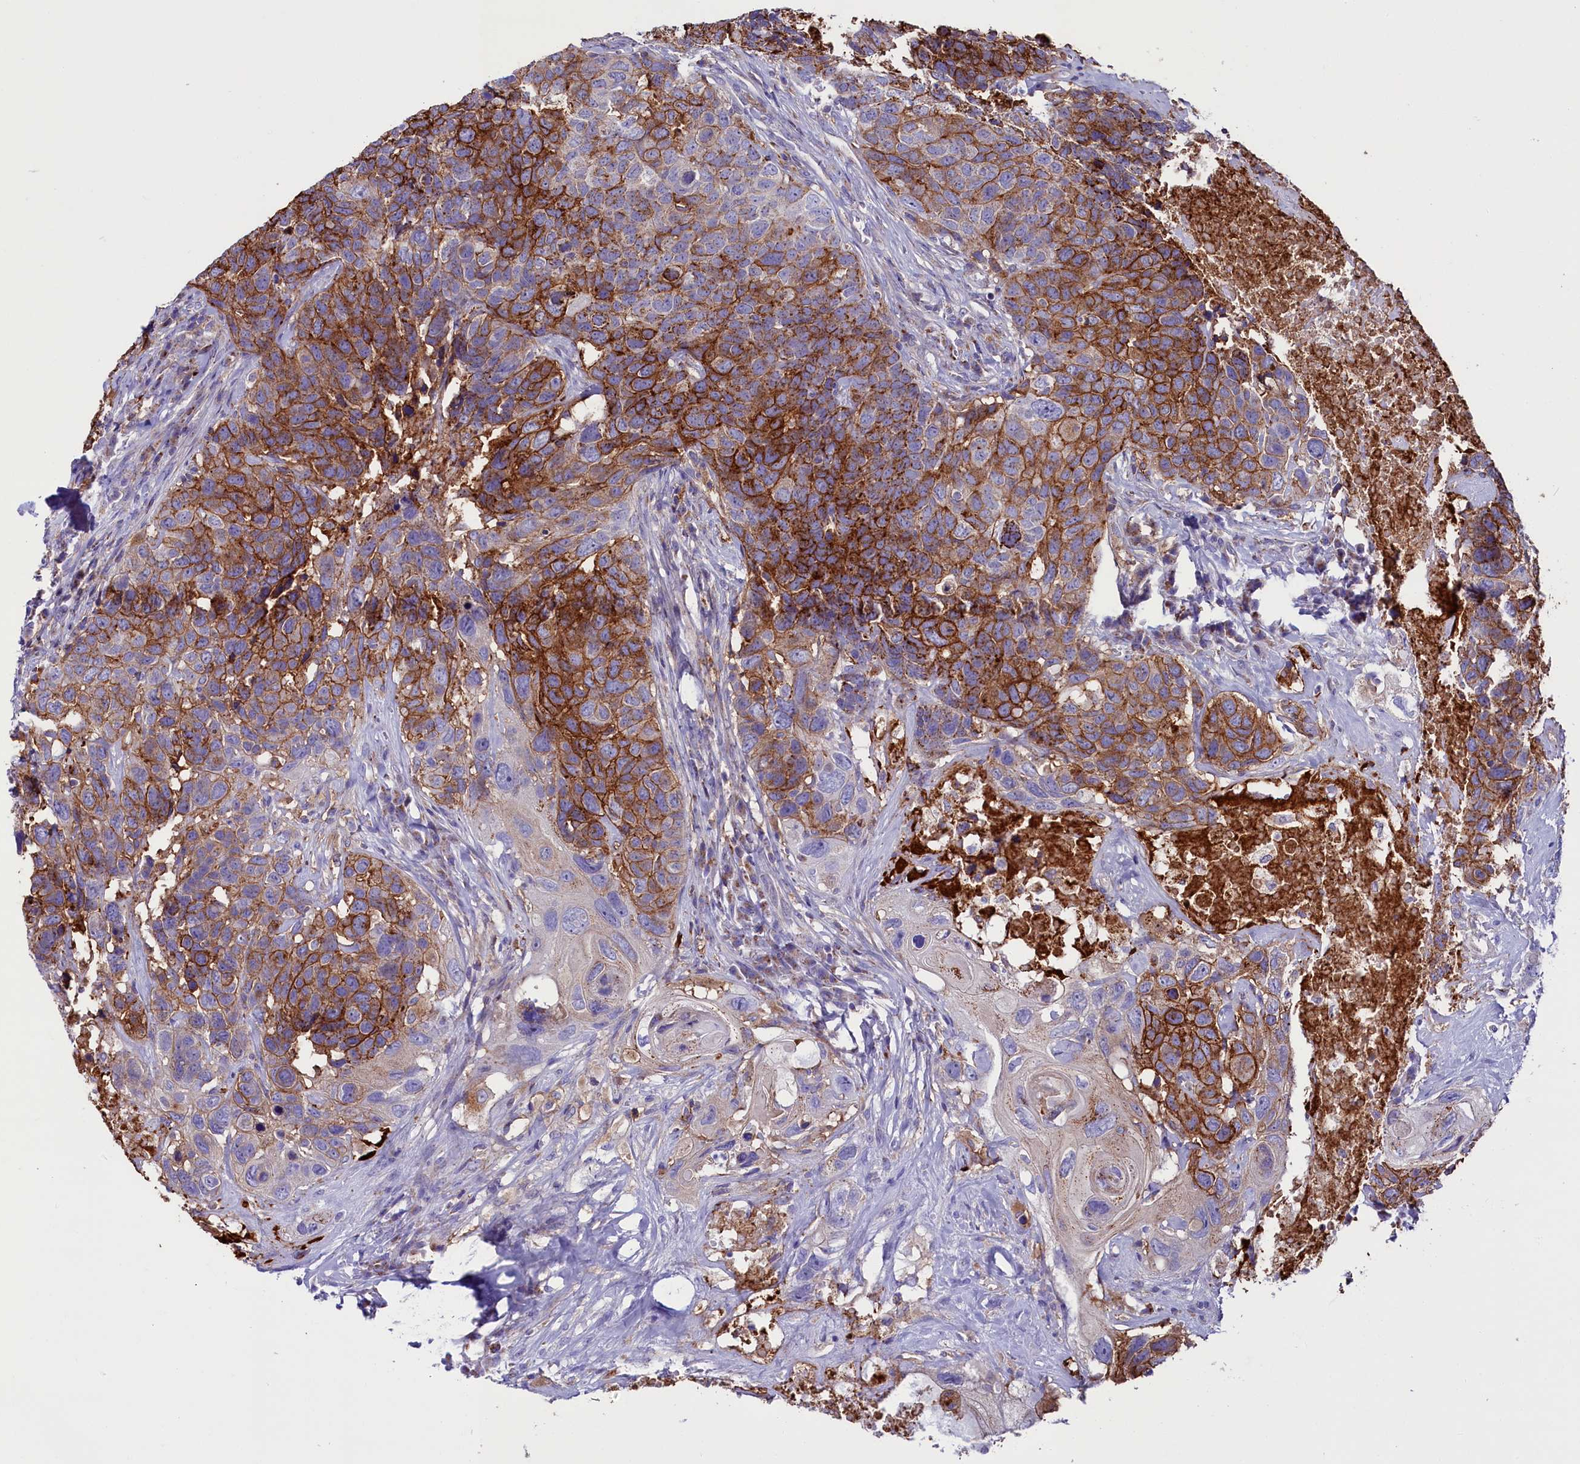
{"staining": {"intensity": "strong", "quantity": "25%-75%", "location": "cytoplasmic/membranous"}, "tissue": "head and neck cancer", "cell_type": "Tumor cells", "image_type": "cancer", "snomed": [{"axis": "morphology", "description": "Squamous cell carcinoma, NOS"}, {"axis": "topography", "description": "Head-Neck"}], "caption": "Head and neck cancer stained with immunohistochemistry exhibits strong cytoplasmic/membranous expression in about 25%-75% of tumor cells.", "gene": "IL20RA", "patient": {"sex": "male", "age": 66}}